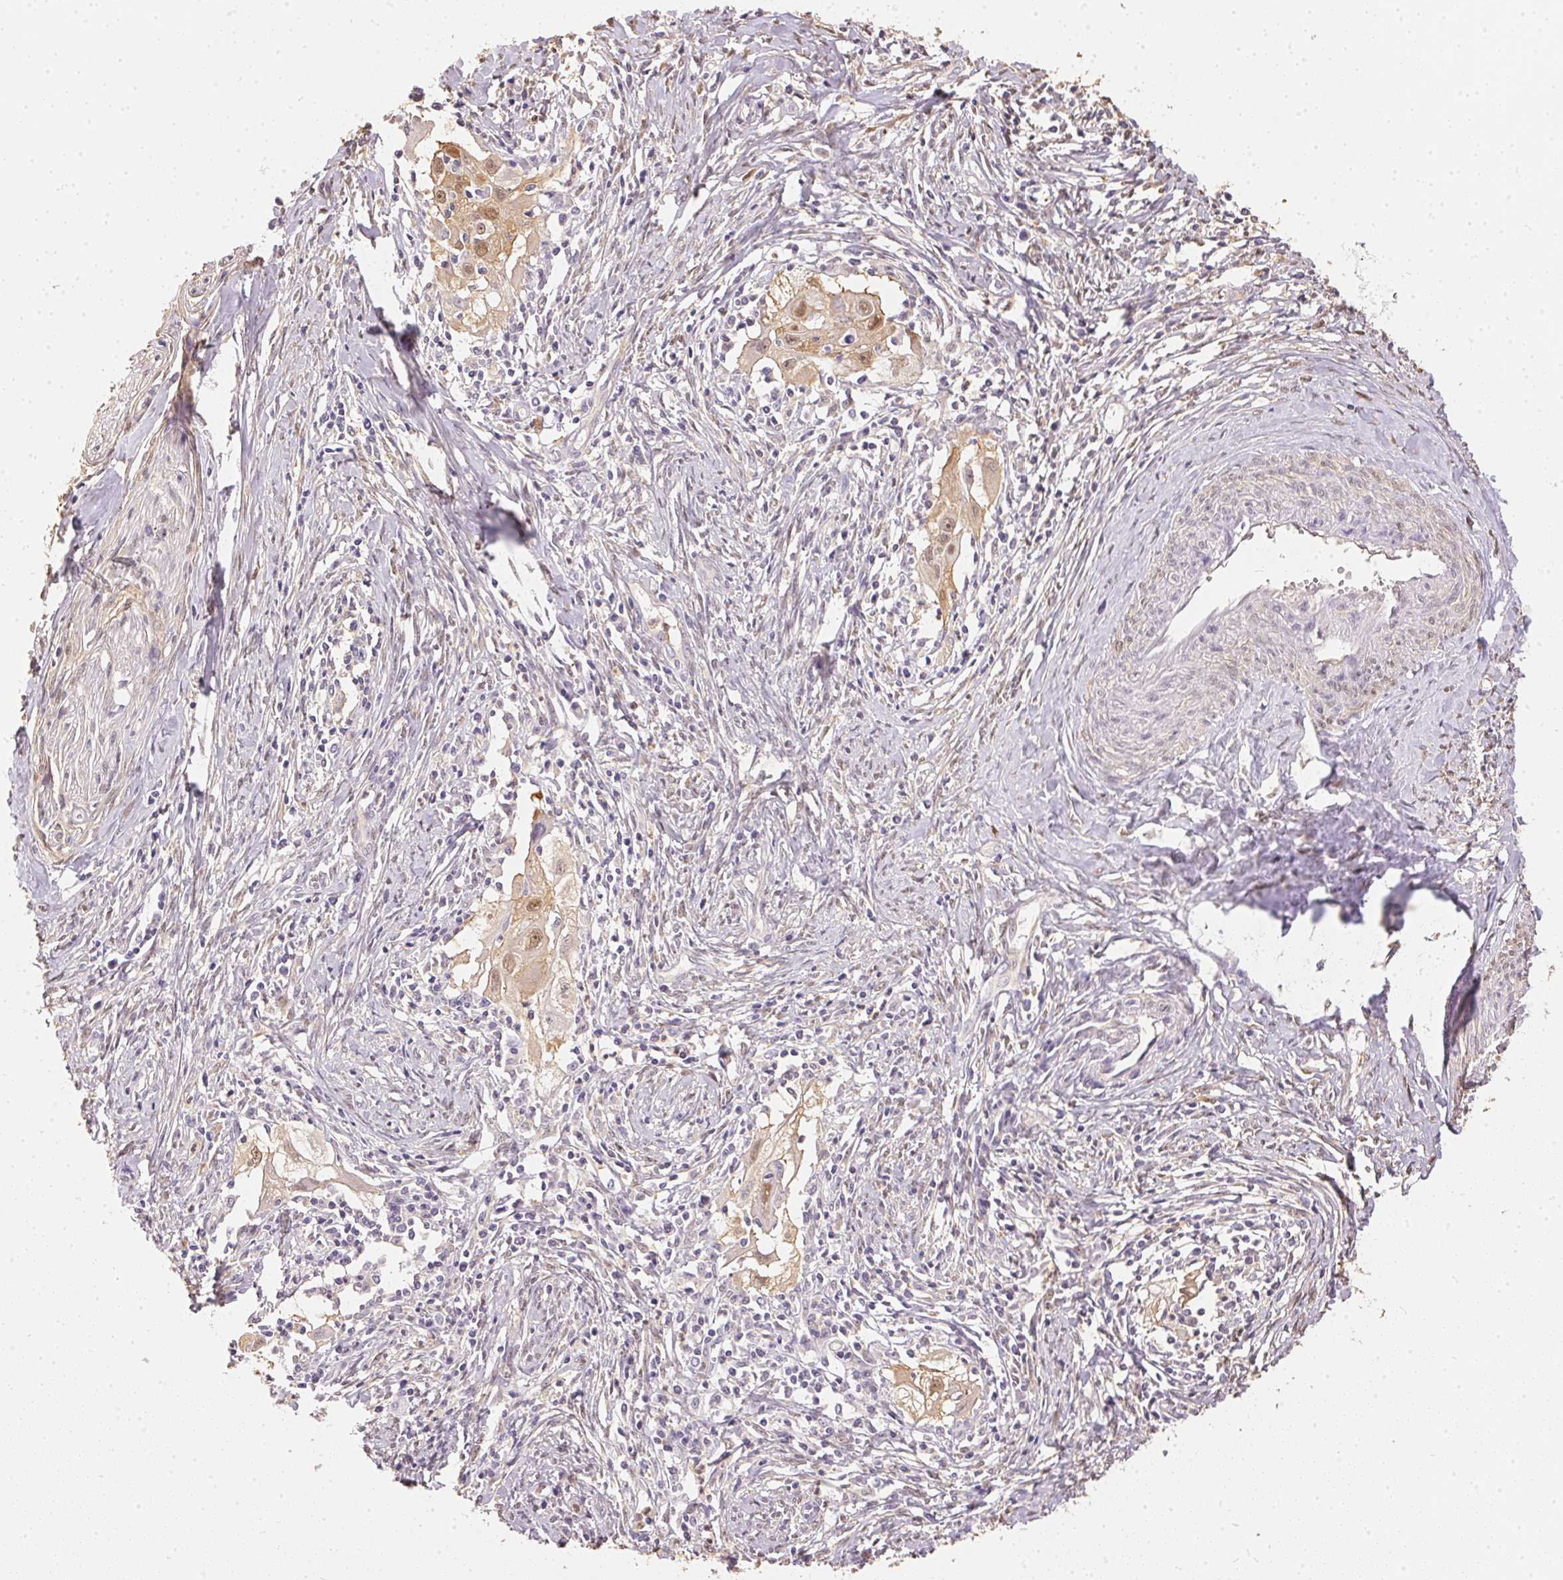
{"staining": {"intensity": "weak", "quantity": ">75%", "location": "cytoplasmic/membranous,nuclear"}, "tissue": "cervical cancer", "cell_type": "Tumor cells", "image_type": "cancer", "snomed": [{"axis": "morphology", "description": "Squamous cell carcinoma, NOS"}, {"axis": "topography", "description": "Cervix"}], "caption": "Immunohistochemical staining of cervical squamous cell carcinoma displays weak cytoplasmic/membranous and nuclear protein staining in about >75% of tumor cells.", "gene": "S100A3", "patient": {"sex": "female", "age": 30}}